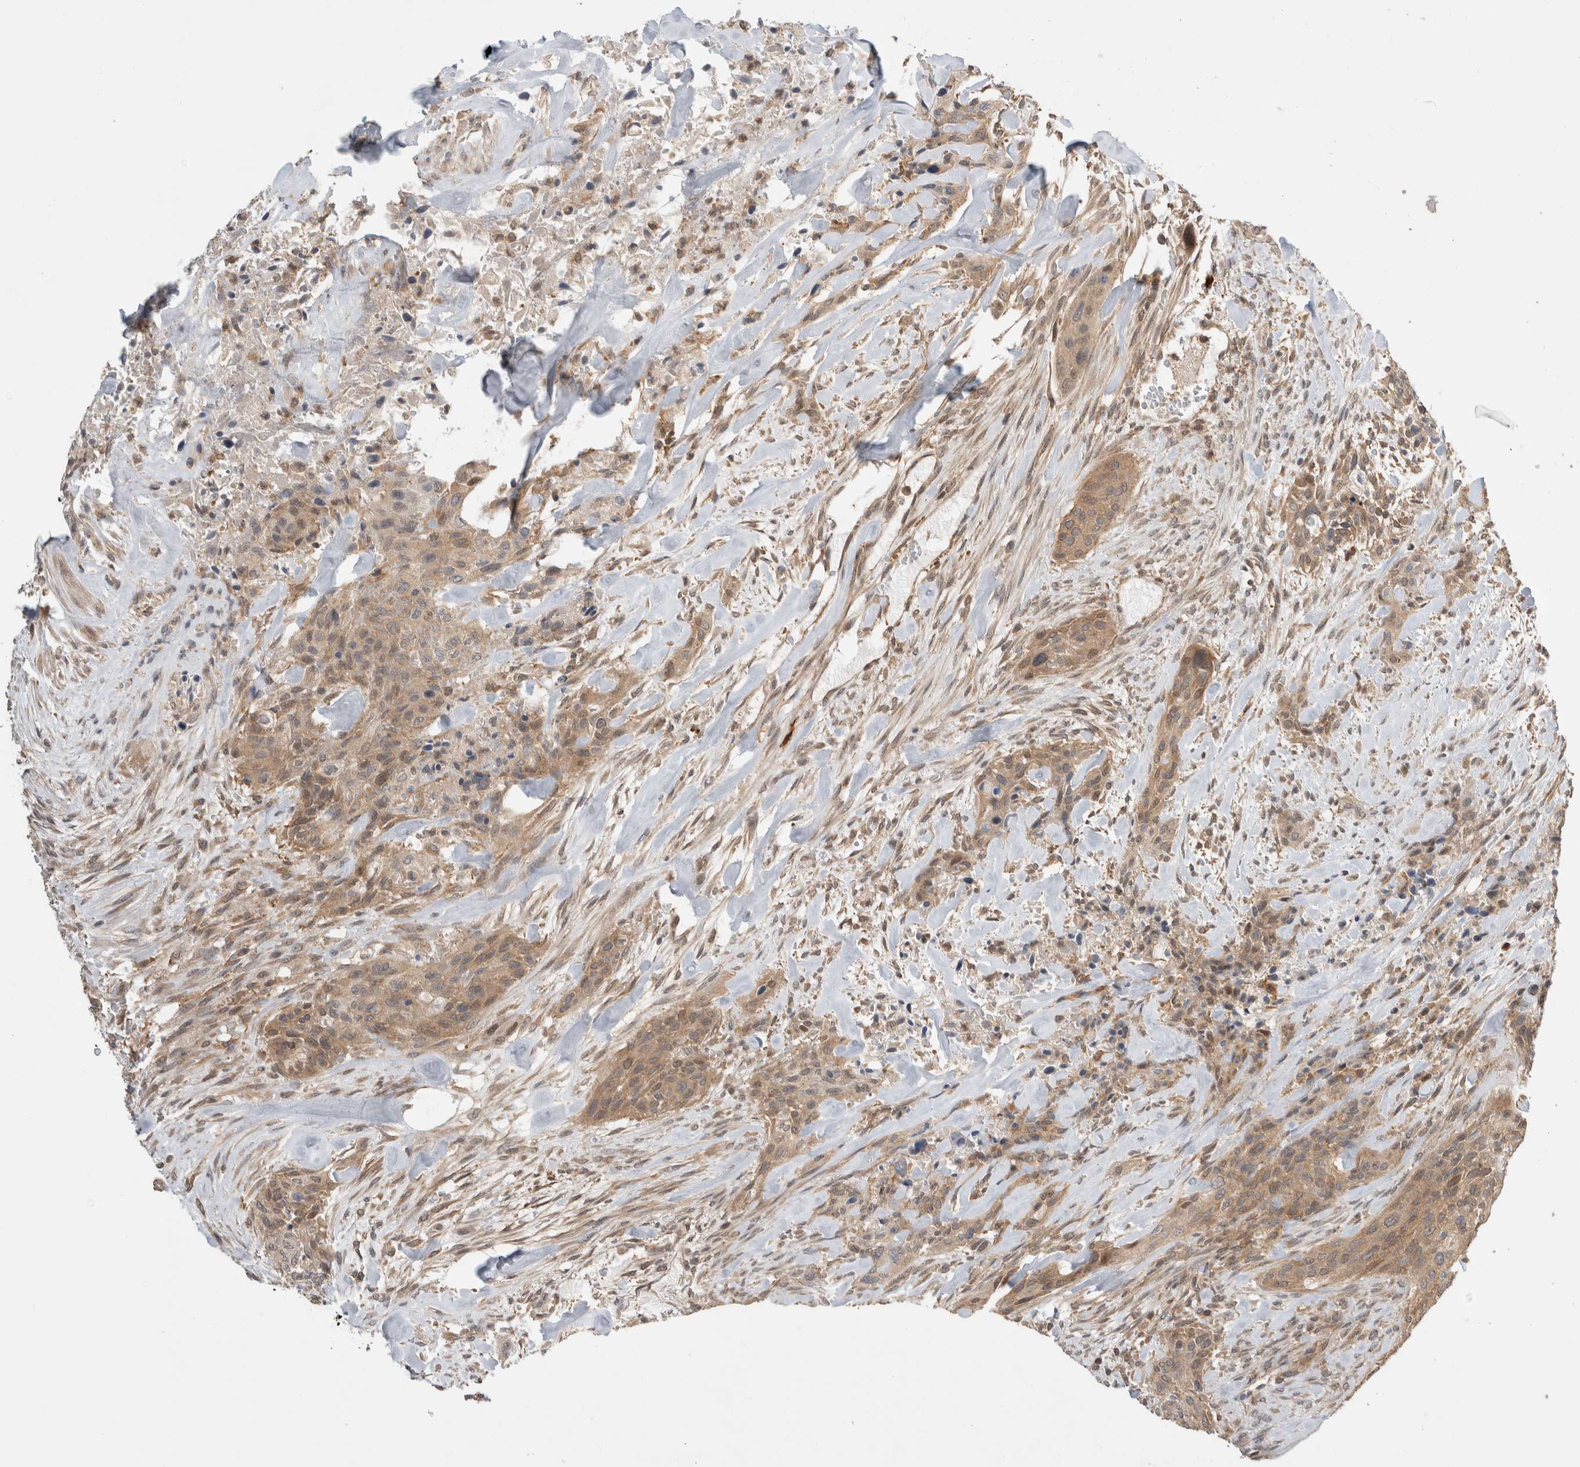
{"staining": {"intensity": "weak", "quantity": ">75%", "location": "cytoplasmic/membranous"}, "tissue": "urothelial cancer", "cell_type": "Tumor cells", "image_type": "cancer", "snomed": [{"axis": "morphology", "description": "Urothelial carcinoma, High grade"}, {"axis": "topography", "description": "Urinary bladder"}], "caption": "A high-resolution image shows immunohistochemistry staining of urothelial cancer, which reveals weak cytoplasmic/membranous staining in approximately >75% of tumor cells.", "gene": "NFKB1", "patient": {"sex": "male", "age": 35}}